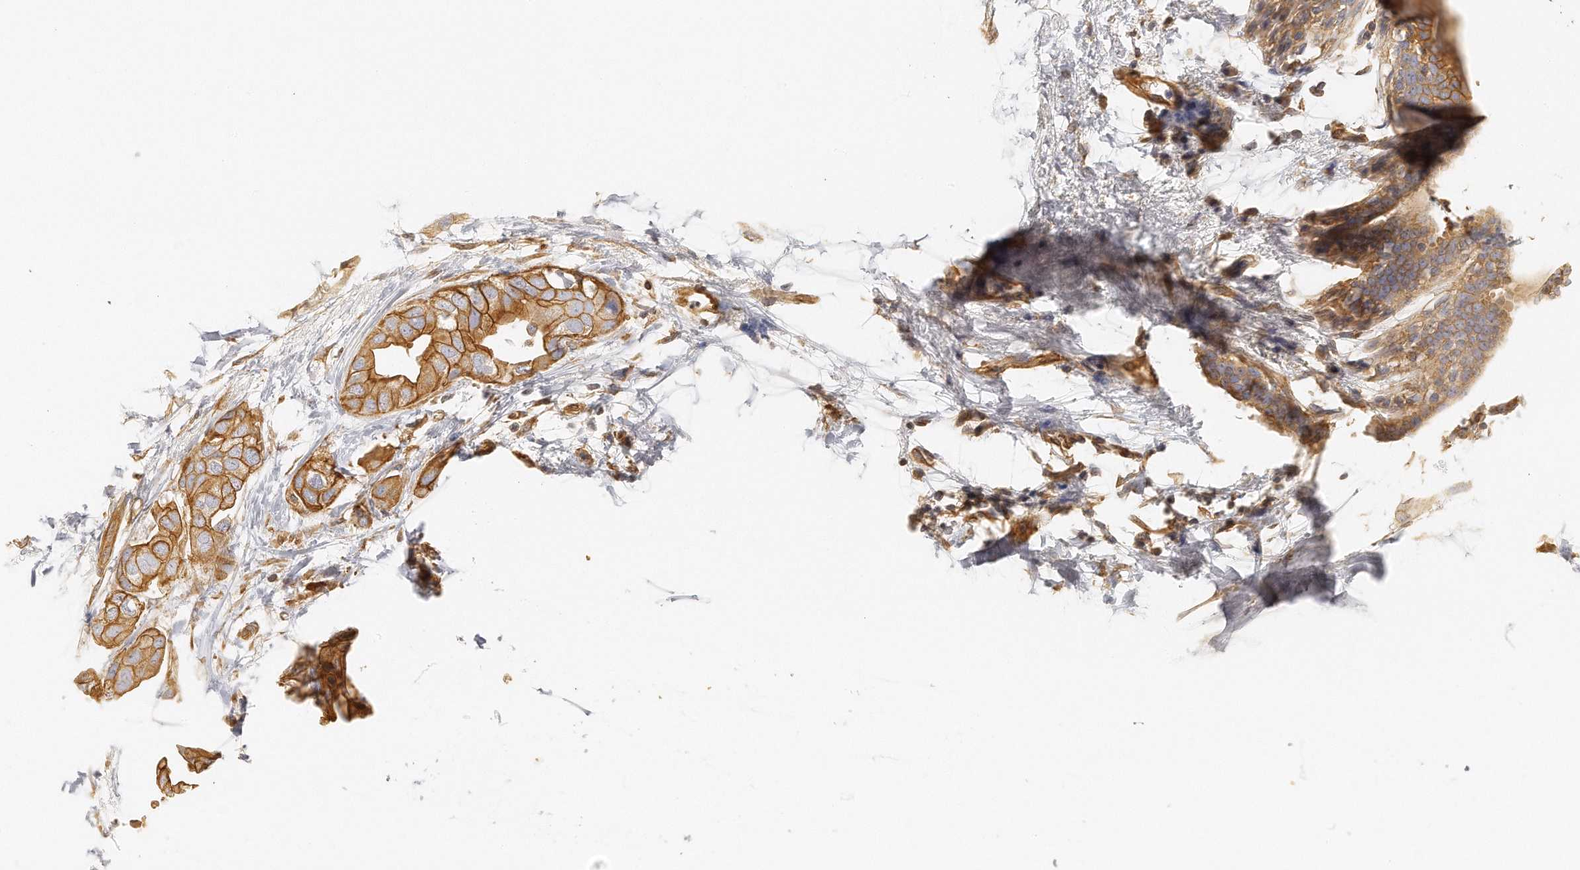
{"staining": {"intensity": "moderate", "quantity": ">75%", "location": "cytoplasmic/membranous"}, "tissue": "breast cancer", "cell_type": "Tumor cells", "image_type": "cancer", "snomed": [{"axis": "morphology", "description": "Duct carcinoma"}, {"axis": "topography", "description": "Breast"}], "caption": "Tumor cells show medium levels of moderate cytoplasmic/membranous positivity in about >75% of cells in breast intraductal carcinoma. (DAB IHC, brown staining for protein, blue staining for nuclei).", "gene": "CHST7", "patient": {"sex": "female", "age": 40}}